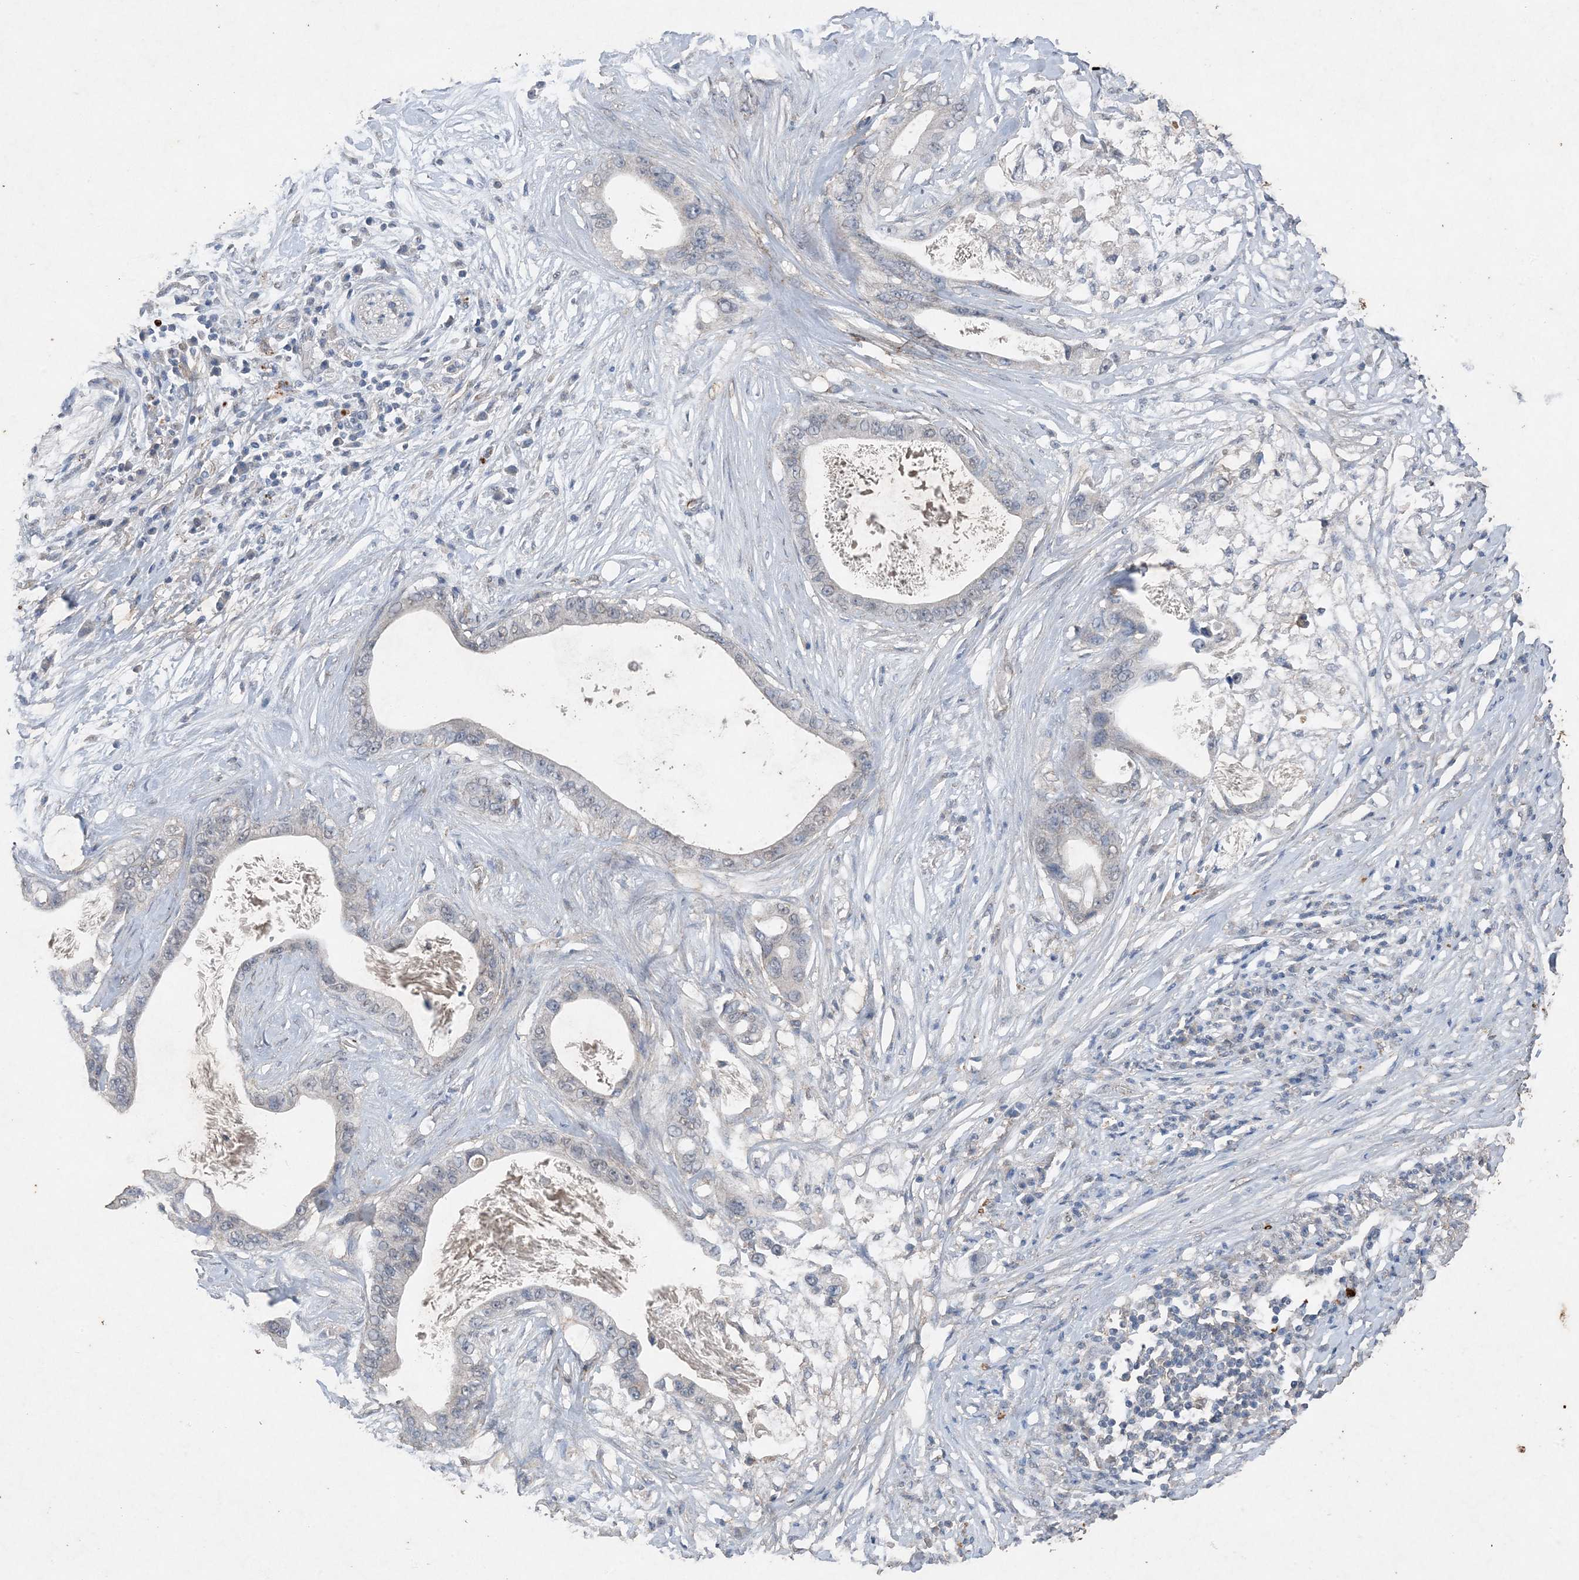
{"staining": {"intensity": "moderate", "quantity": "<25%", "location": "cytoplasmic/membranous"}, "tissue": "pancreatic cancer", "cell_type": "Tumor cells", "image_type": "cancer", "snomed": [{"axis": "morphology", "description": "Adenocarcinoma, NOS"}, {"axis": "topography", "description": "Pancreas"}], "caption": "Moderate cytoplasmic/membranous protein staining is identified in approximately <25% of tumor cells in pancreatic adenocarcinoma.", "gene": "FCN3", "patient": {"sex": "male", "age": 77}}